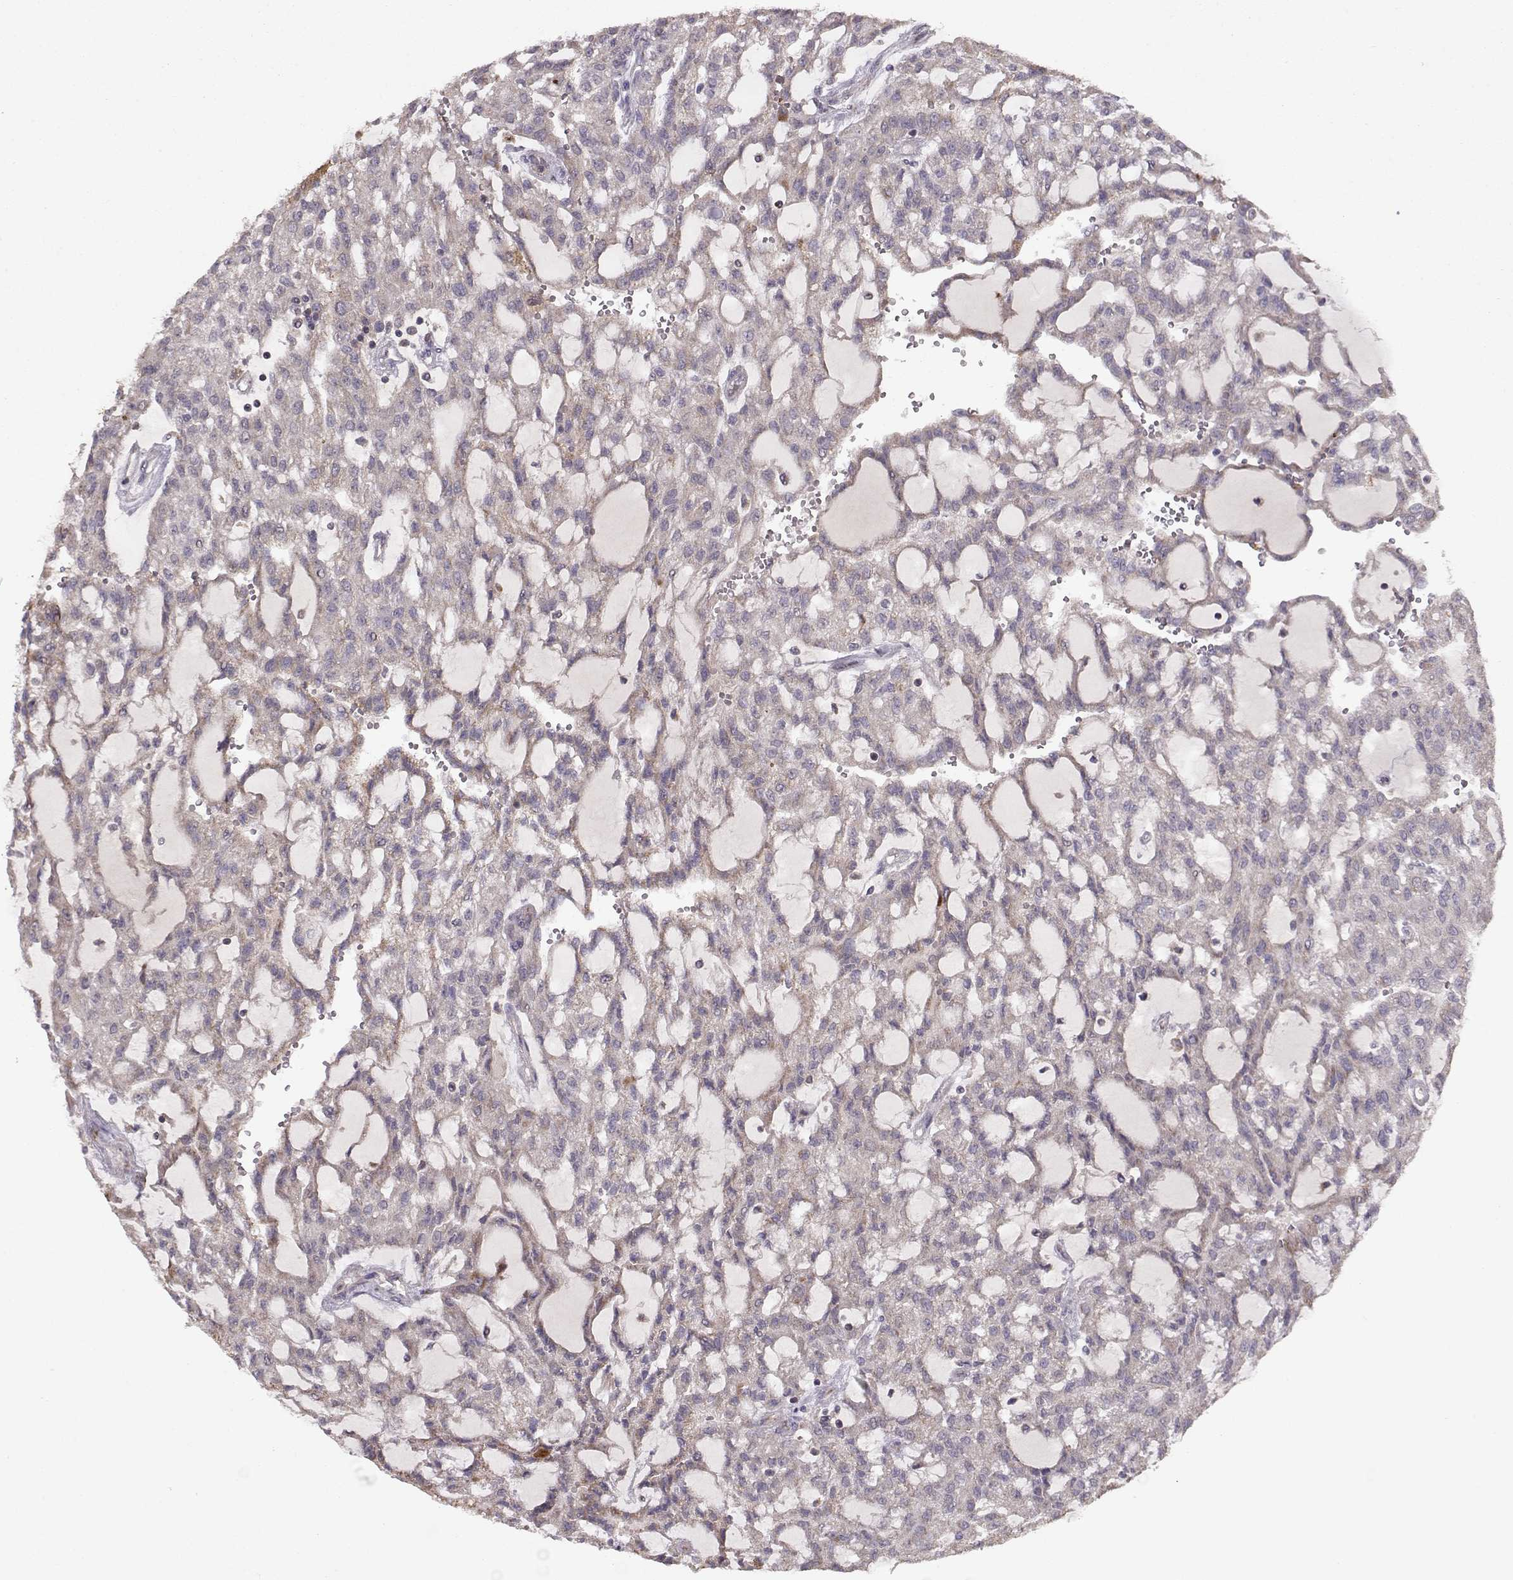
{"staining": {"intensity": "weak", "quantity": ">75%", "location": "cytoplasmic/membranous"}, "tissue": "renal cancer", "cell_type": "Tumor cells", "image_type": "cancer", "snomed": [{"axis": "morphology", "description": "Adenocarcinoma, NOS"}, {"axis": "topography", "description": "Kidney"}], "caption": "Renal cancer (adenocarcinoma) tissue shows weak cytoplasmic/membranous positivity in approximately >75% of tumor cells Nuclei are stained in blue.", "gene": "CMTM3", "patient": {"sex": "male", "age": 63}}